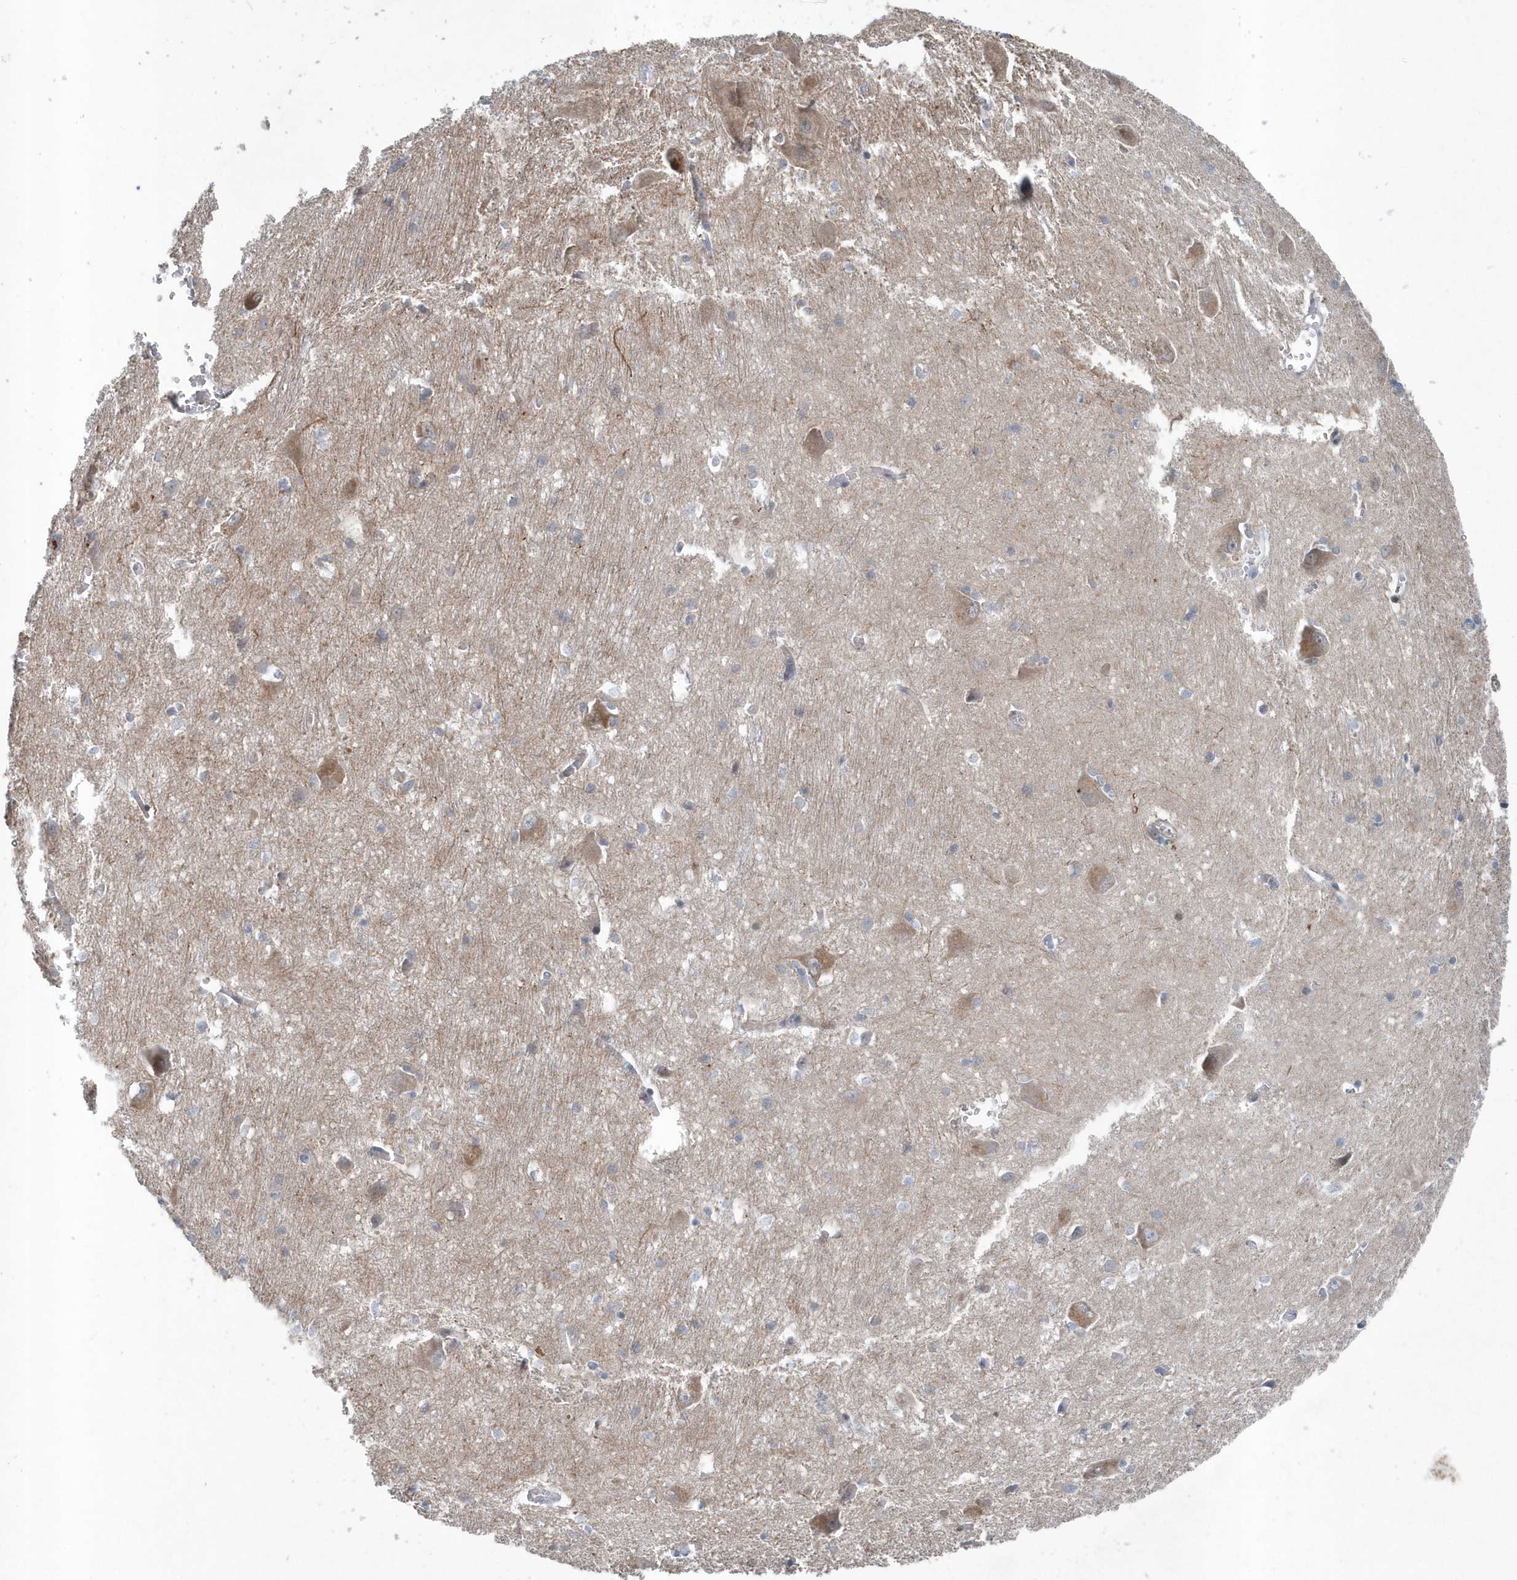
{"staining": {"intensity": "negative", "quantity": "none", "location": "none"}, "tissue": "caudate", "cell_type": "Glial cells", "image_type": "normal", "snomed": [{"axis": "morphology", "description": "Normal tissue, NOS"}, {"axis": "topography", "description": "Lateral ventricle wall"}], "caption": "Glial cells are negative for brown protein staining in benign caudate. (IHC, brightfield microscopy, high magnification).", "gene": "MCC", "patient": {"sex": "male", "age": 37}}